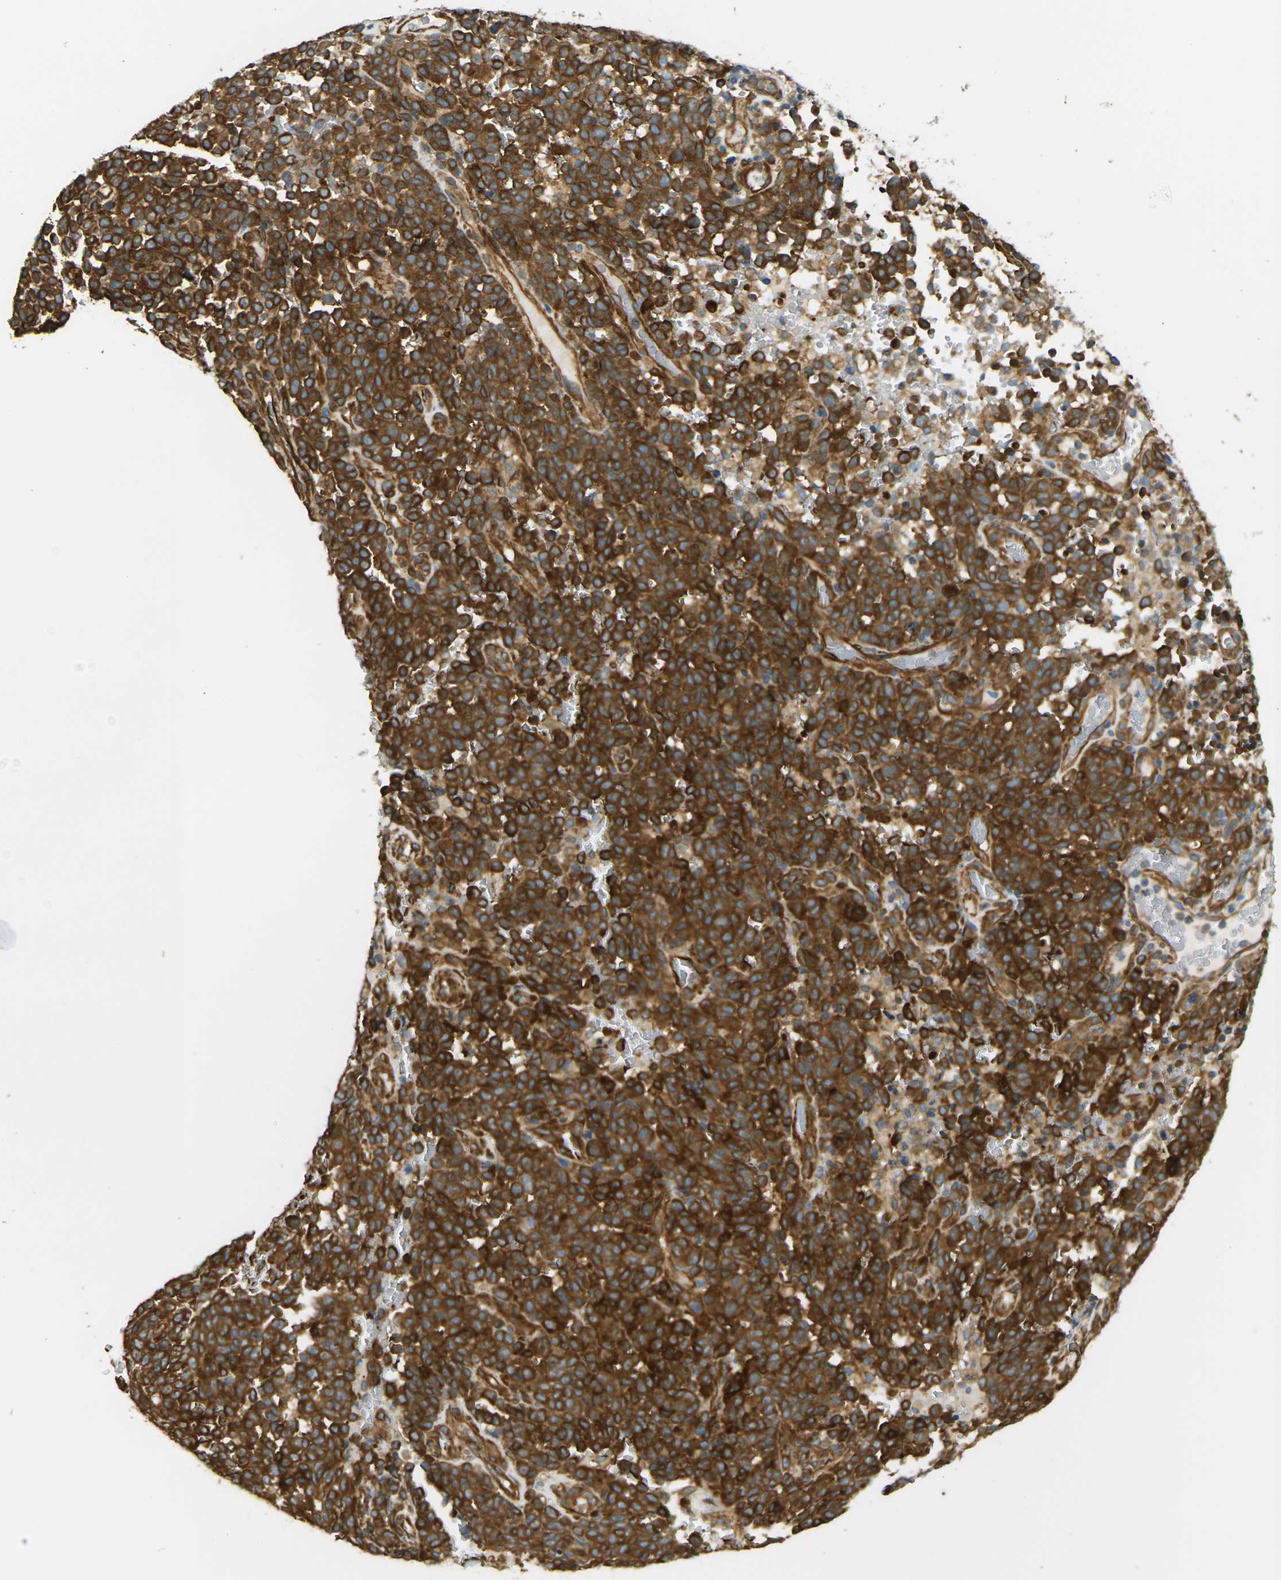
{"staining": {"intensity": "strong", "quantity": ">75%", "location": "cytoplasmic/membranous"}, "tissue": "melanoma", "cell_type": "Tumor cells", "image_type": "cancer", "snomed": [{"axis": "morphology", "description": "Malignant melanoma, NOS"}, {"axis": "topography", "description": "Skin"}], "caption": "The micrograph reveals staining of melanoma, revealing strong cytoplasmic/membranous protein staining (brown color) within tumor cells.", "gene": "CYTH3", "patient": {"sex": "female", "age": 82}}